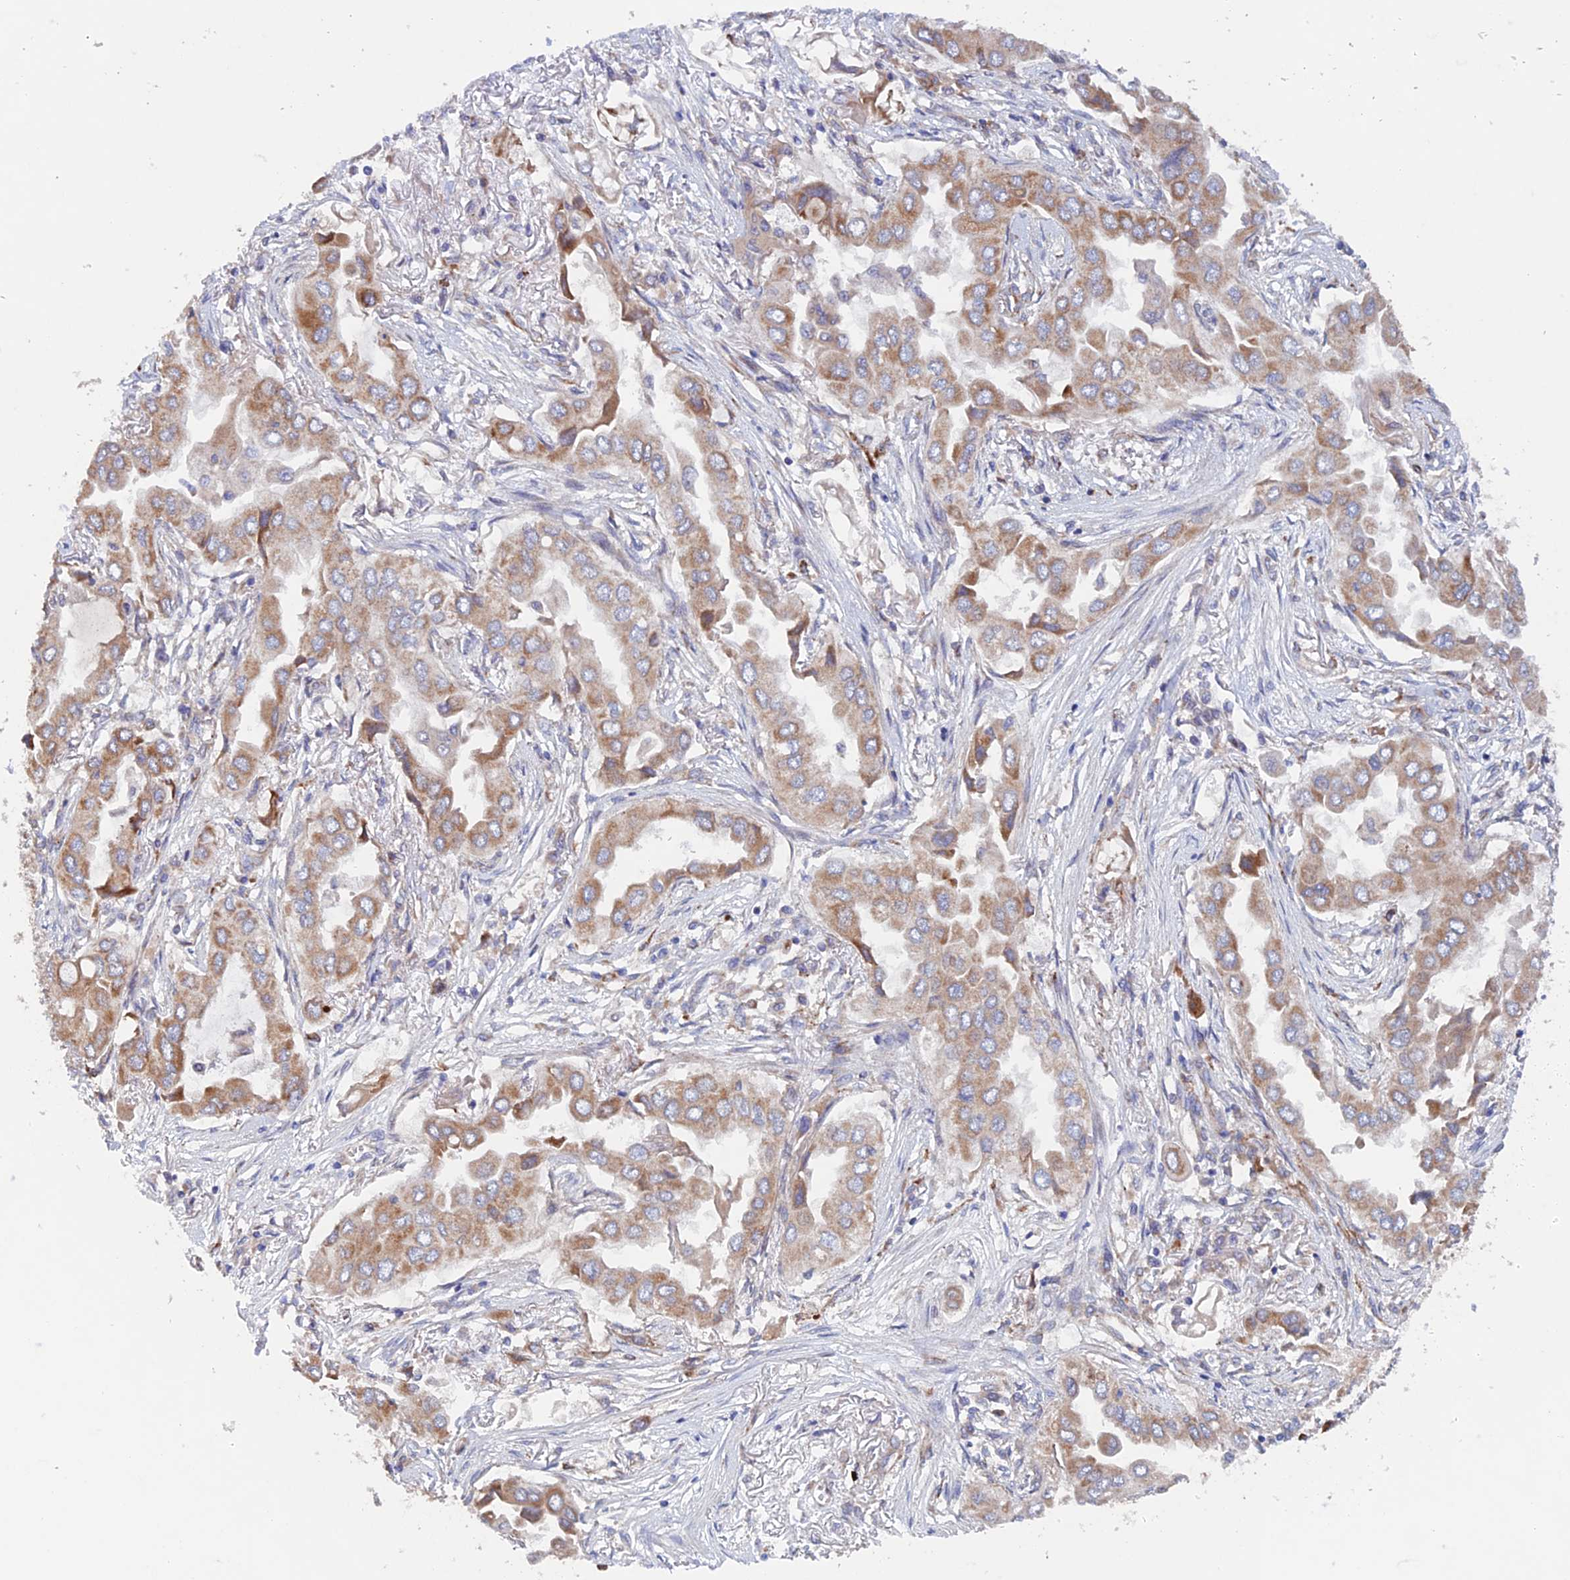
{"staining": {"intensity": "moderate", "quantity": ">75%", "location": "cytoplasmic/membranous"}, "tissue": "lung cancer", "cell_type": "Tumor cells", "image_type": "cancer", "snomed": [{"axis": "morphology", "description": "Adenocarcinoma, NOS"}, {"axis": "topography", "description": "Lung"}], "caption": "A medium amount of moderate cytoplasmic/membranous expression is seen in approximately >75% of tumor cells in lung cancer tissue.", "gene": "MRPL1", "patient": {"sex": "female", "age": 76}}